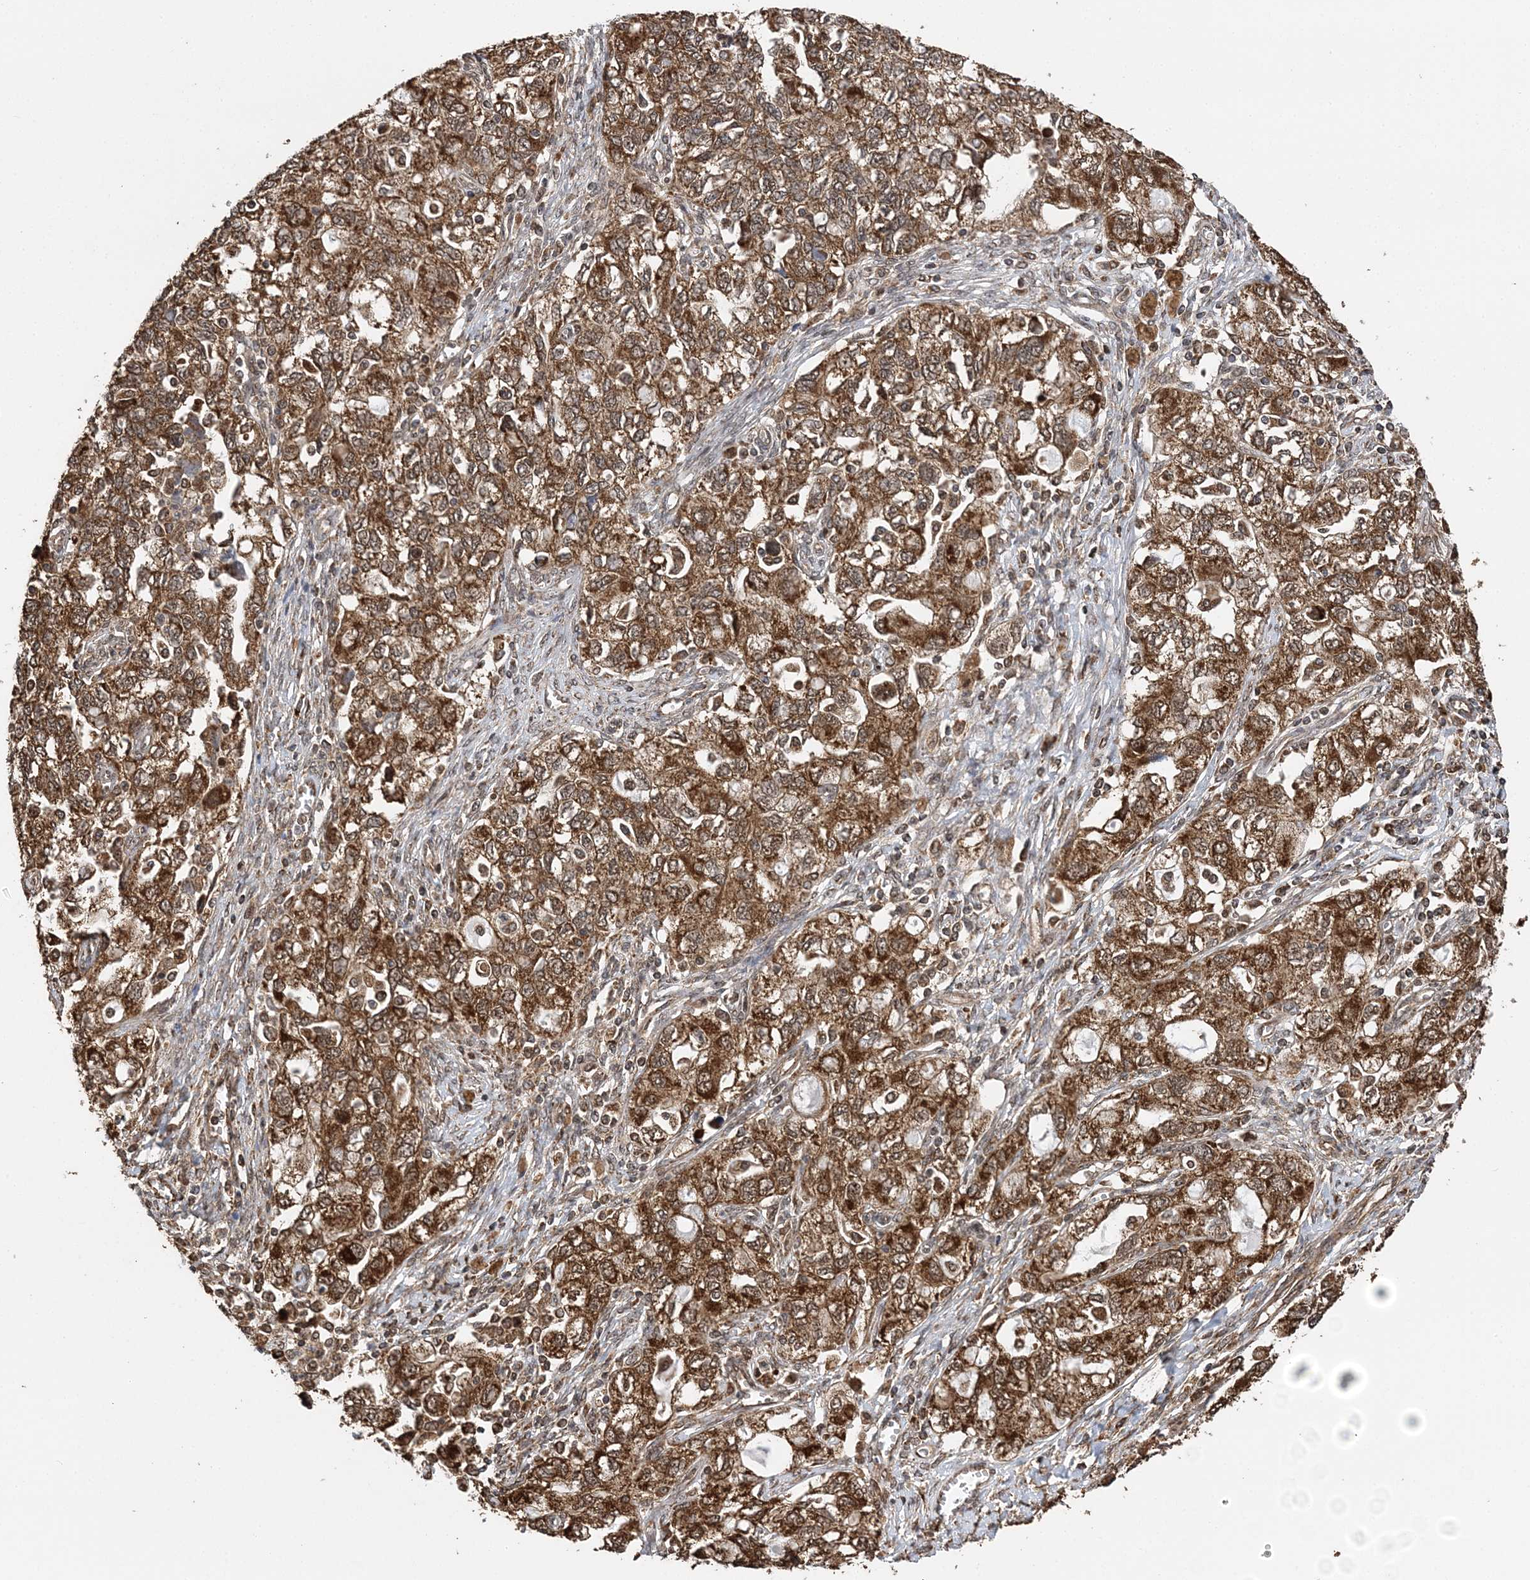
{"staining": {"intensity": "moderate", "quantity": ">75%", "location": "cytoplasmic/membranous"}, "tissue": "ovarian cancer", "cell_type": "Tumor cells", "image_type": "cancer", "snomed": [{"axis": "morphology", "description": "Carcinoma, NOS"}, {"axis": "morphology", "description": "Cystadenocarcinoma, serous, NOS"}, {"axis": "topography", "description": "Ovary"}], "caption": "A brown stain labels moderate cytoplasmic/membranous expression of a protein in human ovarian cancer (carcinoma) tumor cells. (brown staining indicates protein expression, while blue staining denotes nuclei).", "gene": "PCBP1", "patient": {"sex": "female", "age": 69}}